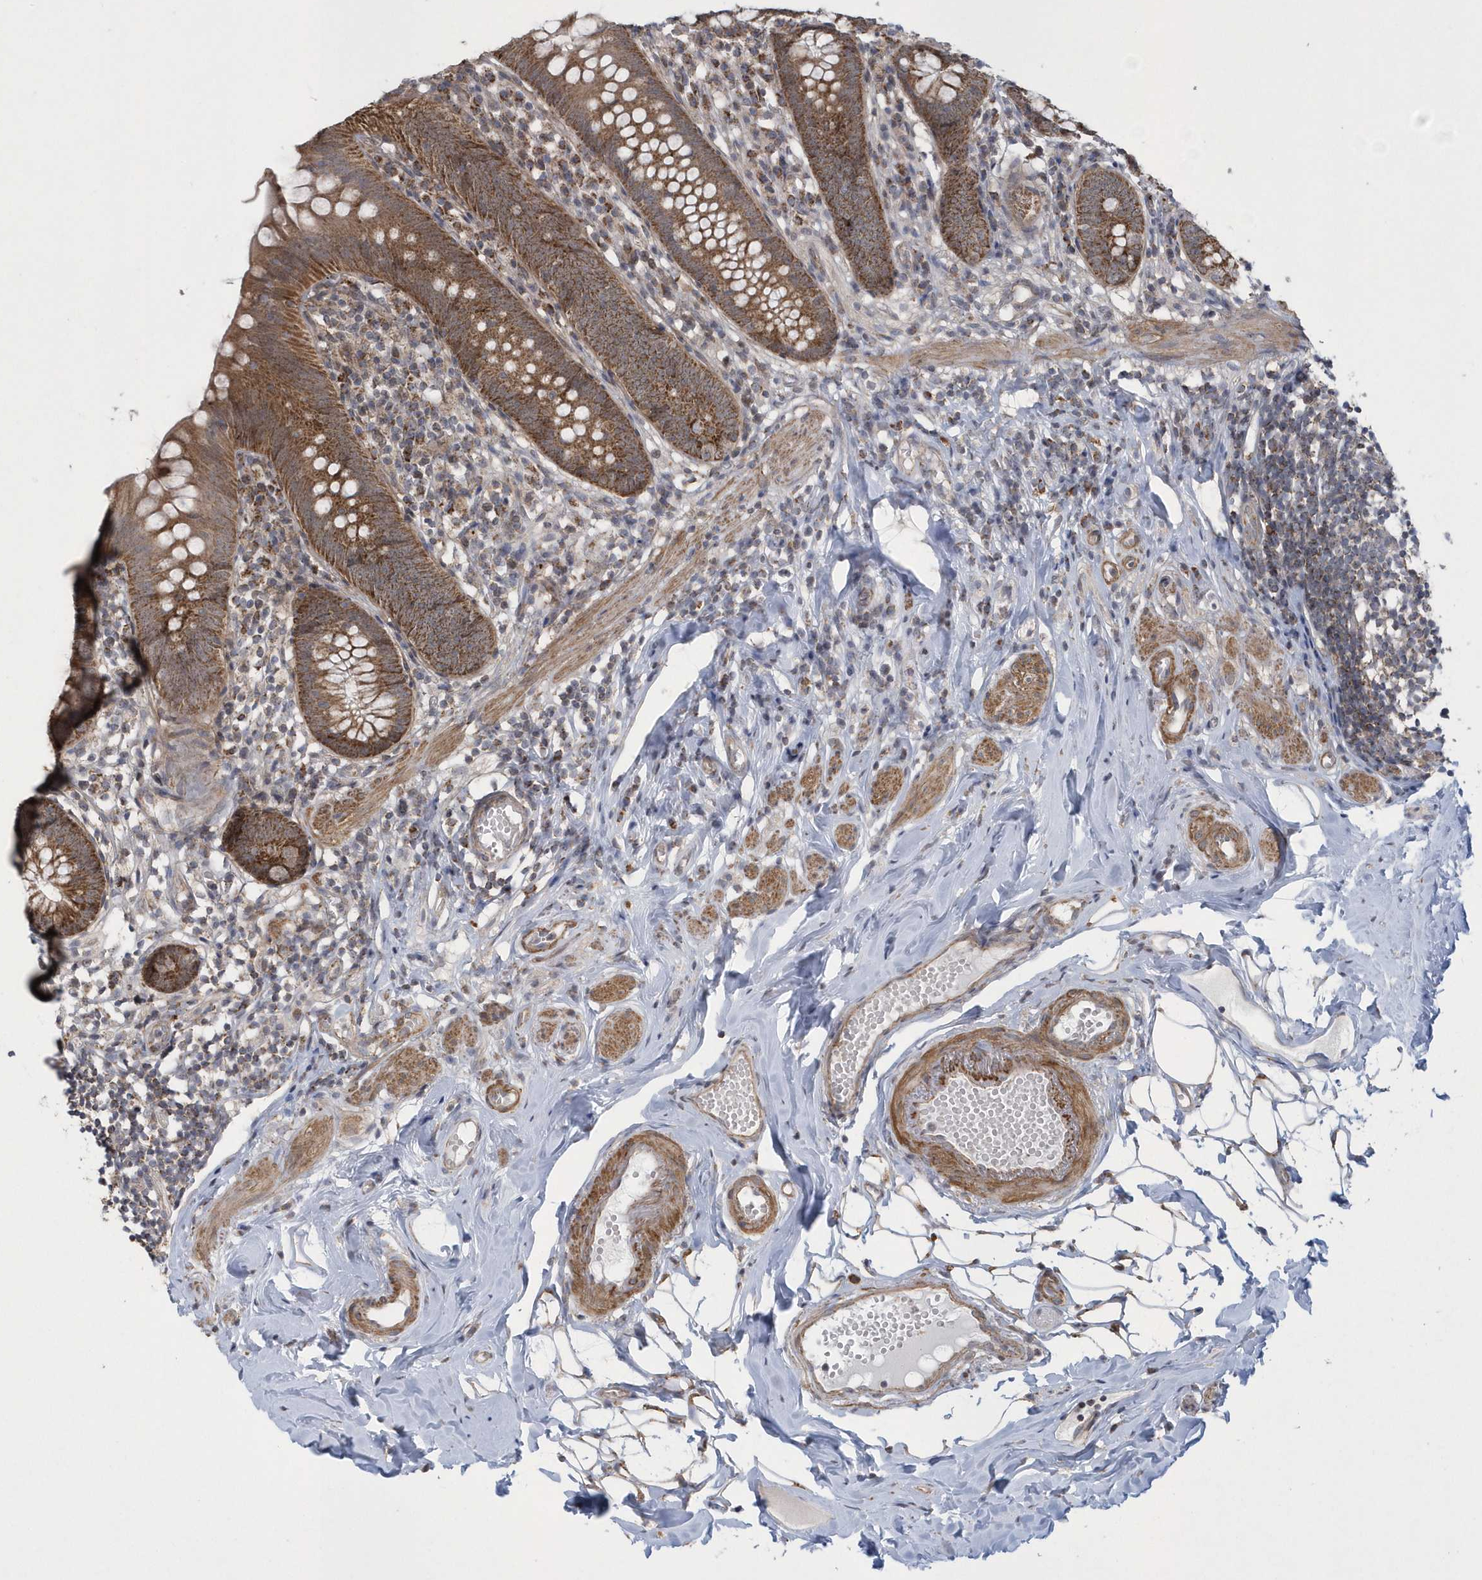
{"staining": {"intensity": "strong", "quantity": ">75%", "location": "cytoplasmic/membranous"}, "tissue": "appendix", "cell_type": "Glandular cells", "image_type": "normal", "snomed": [{"axis": "morphology", "description": "Normal tissue, NOS"}, {"axis": "topography", "description": "Appendix"}], "caption": "IHC micrograph of normal appendix: human appendix stained using immunohistochemistry (IHC) exhibits high levels of strong protein expression localized specifically in the cytoplasmic/membranous of glandular cells, appearing as a cytoplasmic/membranous brown color.", "gene": "SLX9", "patient": {"sex": "female", "age": 62}}